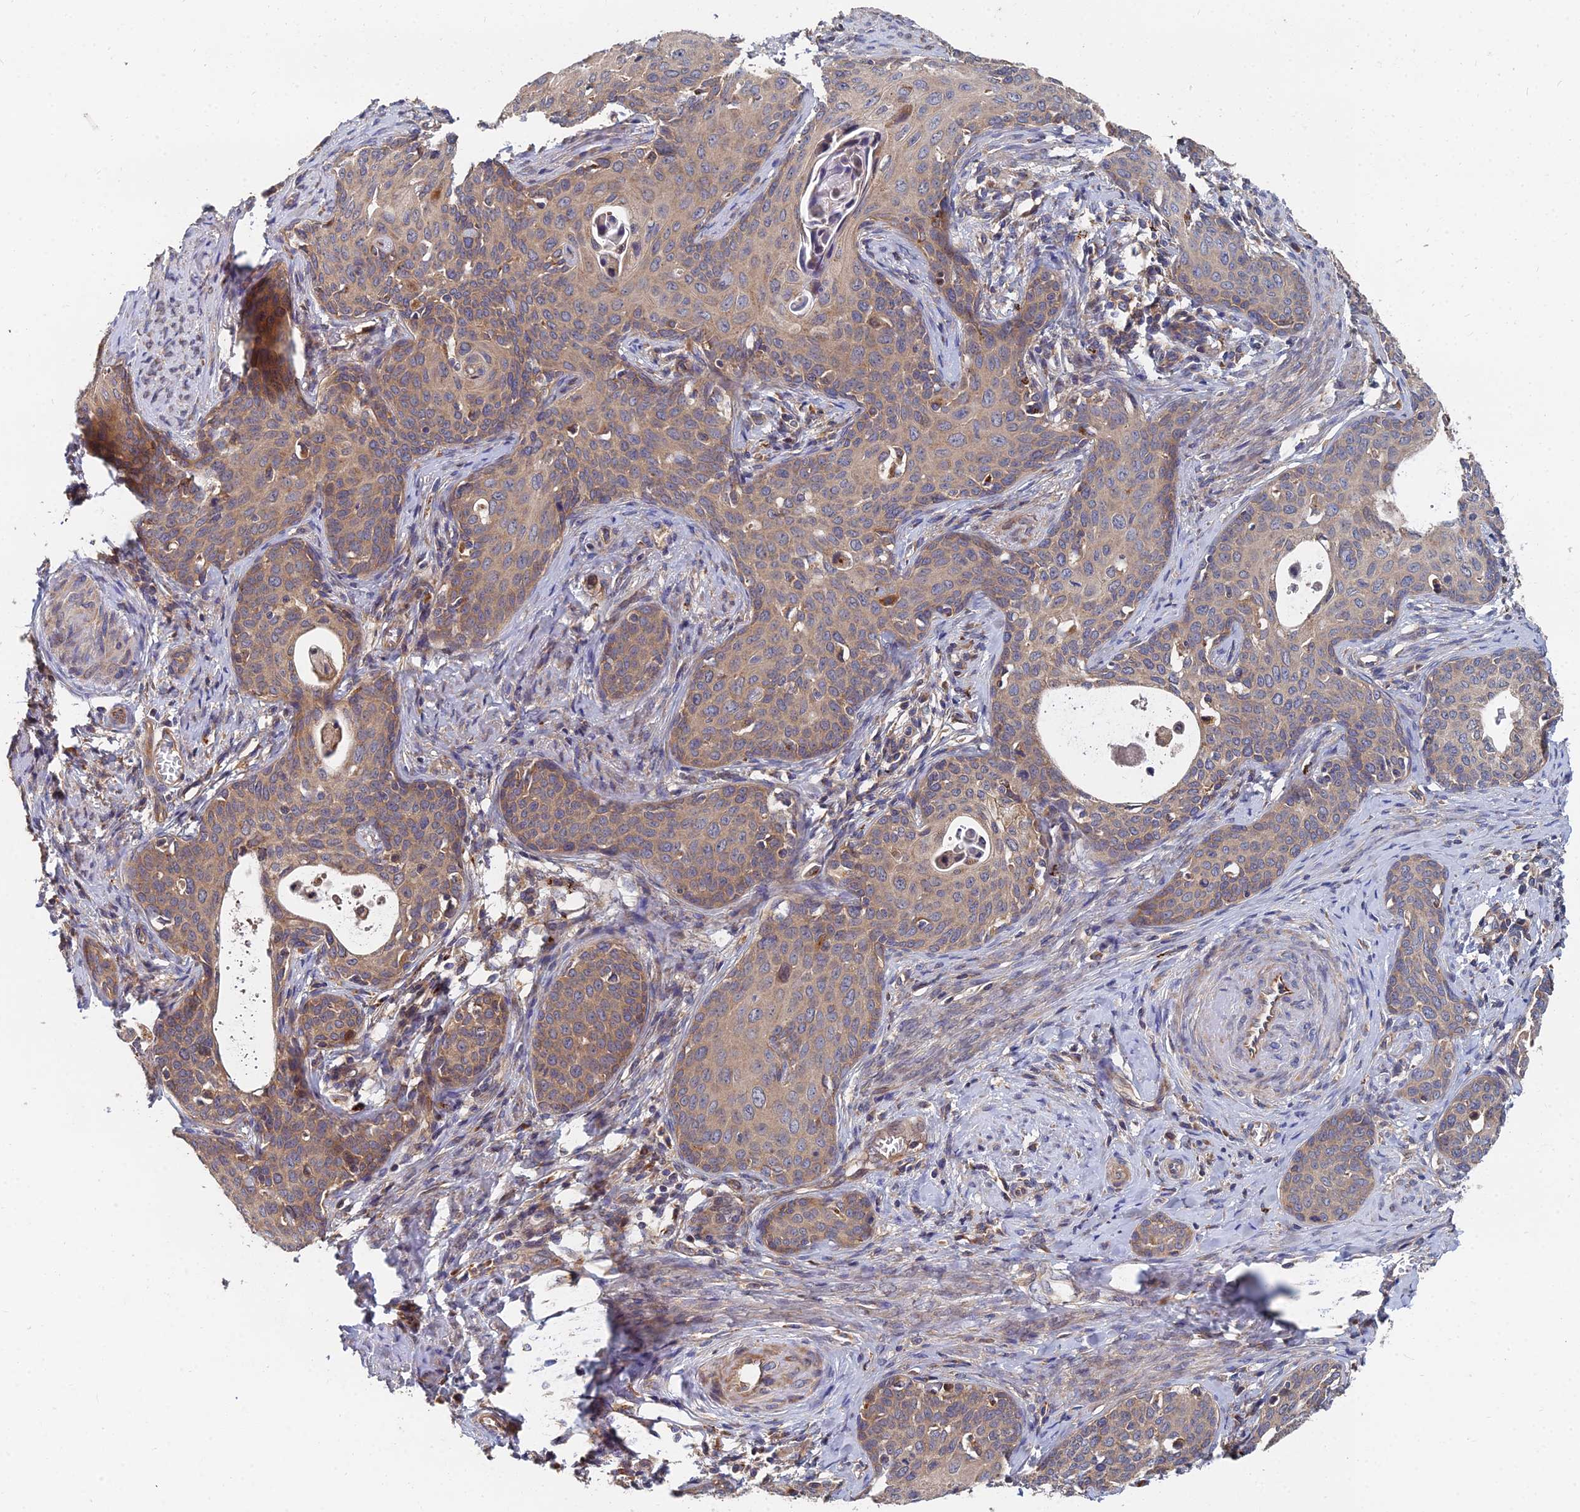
{"staining": {"intensity": "moderate", "quantity": ">75%", "location": "cytoplasmic/membranous"}, "tissue": "cervical cancer", "cell_type": "Tumor cells", "image_type": "cancer", "snomed": [{"axis": "morphology", "description": "Squamous cell carcinoma, NOS"}, {"axis": "topography", "description": "Cervix"}], "caption": "The histopathology image demonstrates a brown stain indicating the presence of a protein in the cytoplasmic/membranous of tumor cells in cervical squamous cell carcinoma.", "gene": "CCZ1", "patient": {"sex": "female", "age": 52}}